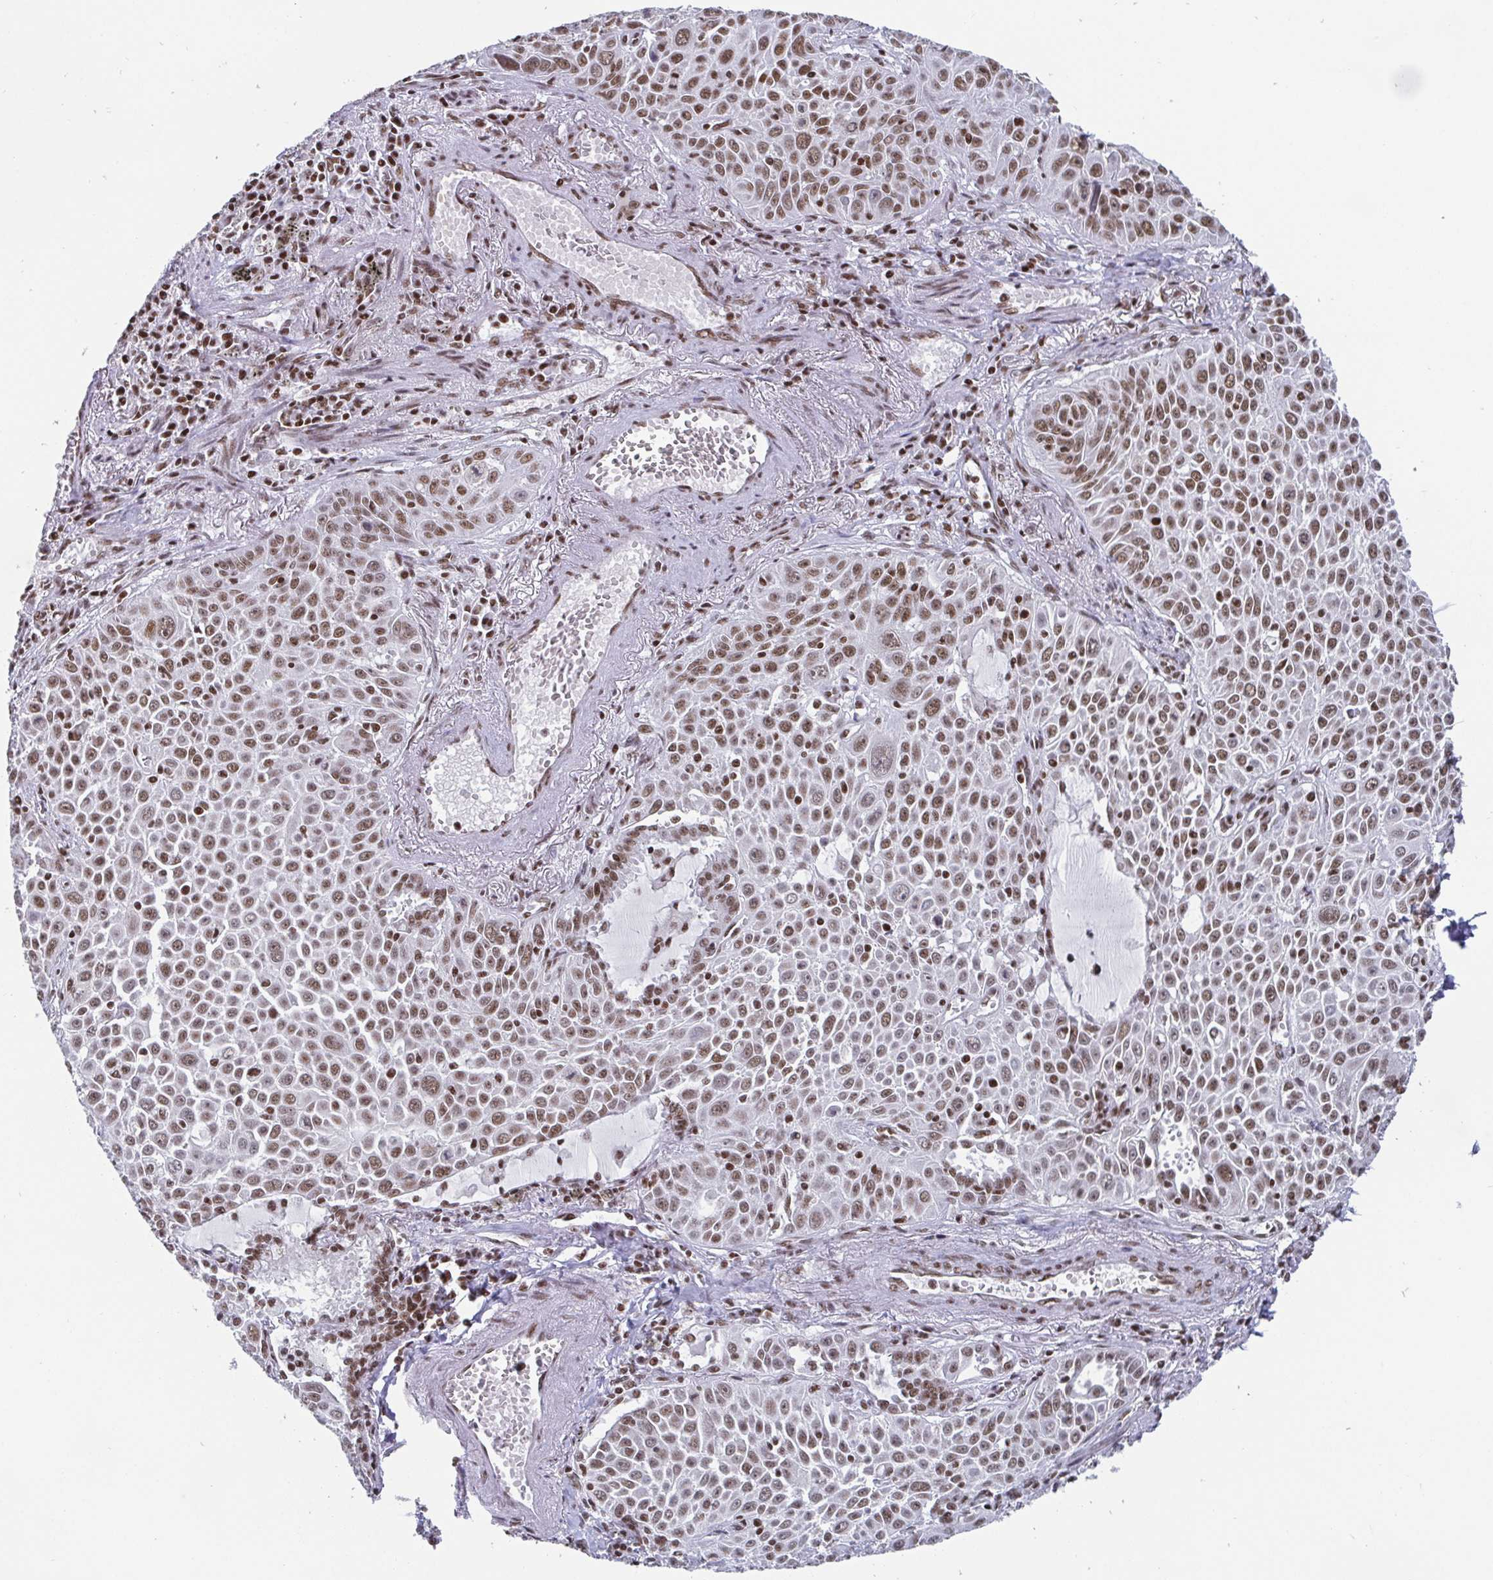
{"staining": {"intensity": "weak", "quantity": ">75%", "location": "nuclear"}, "tissue": "lung cancer", "cell_type": "Tumor cells", "image_type": "cancer", "snomed": [{"axis": "morphology", "description": "Squamous cell carcinoma, NOS"}, {"axis": "morphology", "description": "Squamous cell carcinoma, metastatic, NOS"}, {"axis": "topography", "description": "Lymph node"}, {"axis": "topography", "description": "Lung"}], "caption": "About >75% of tumor cells in human lung cancer display weak nuclear protein staining as visualized by brown immunohistochemical staining.", "gene": "CTCF", "patient": {"sex": "female", "age": 62}}